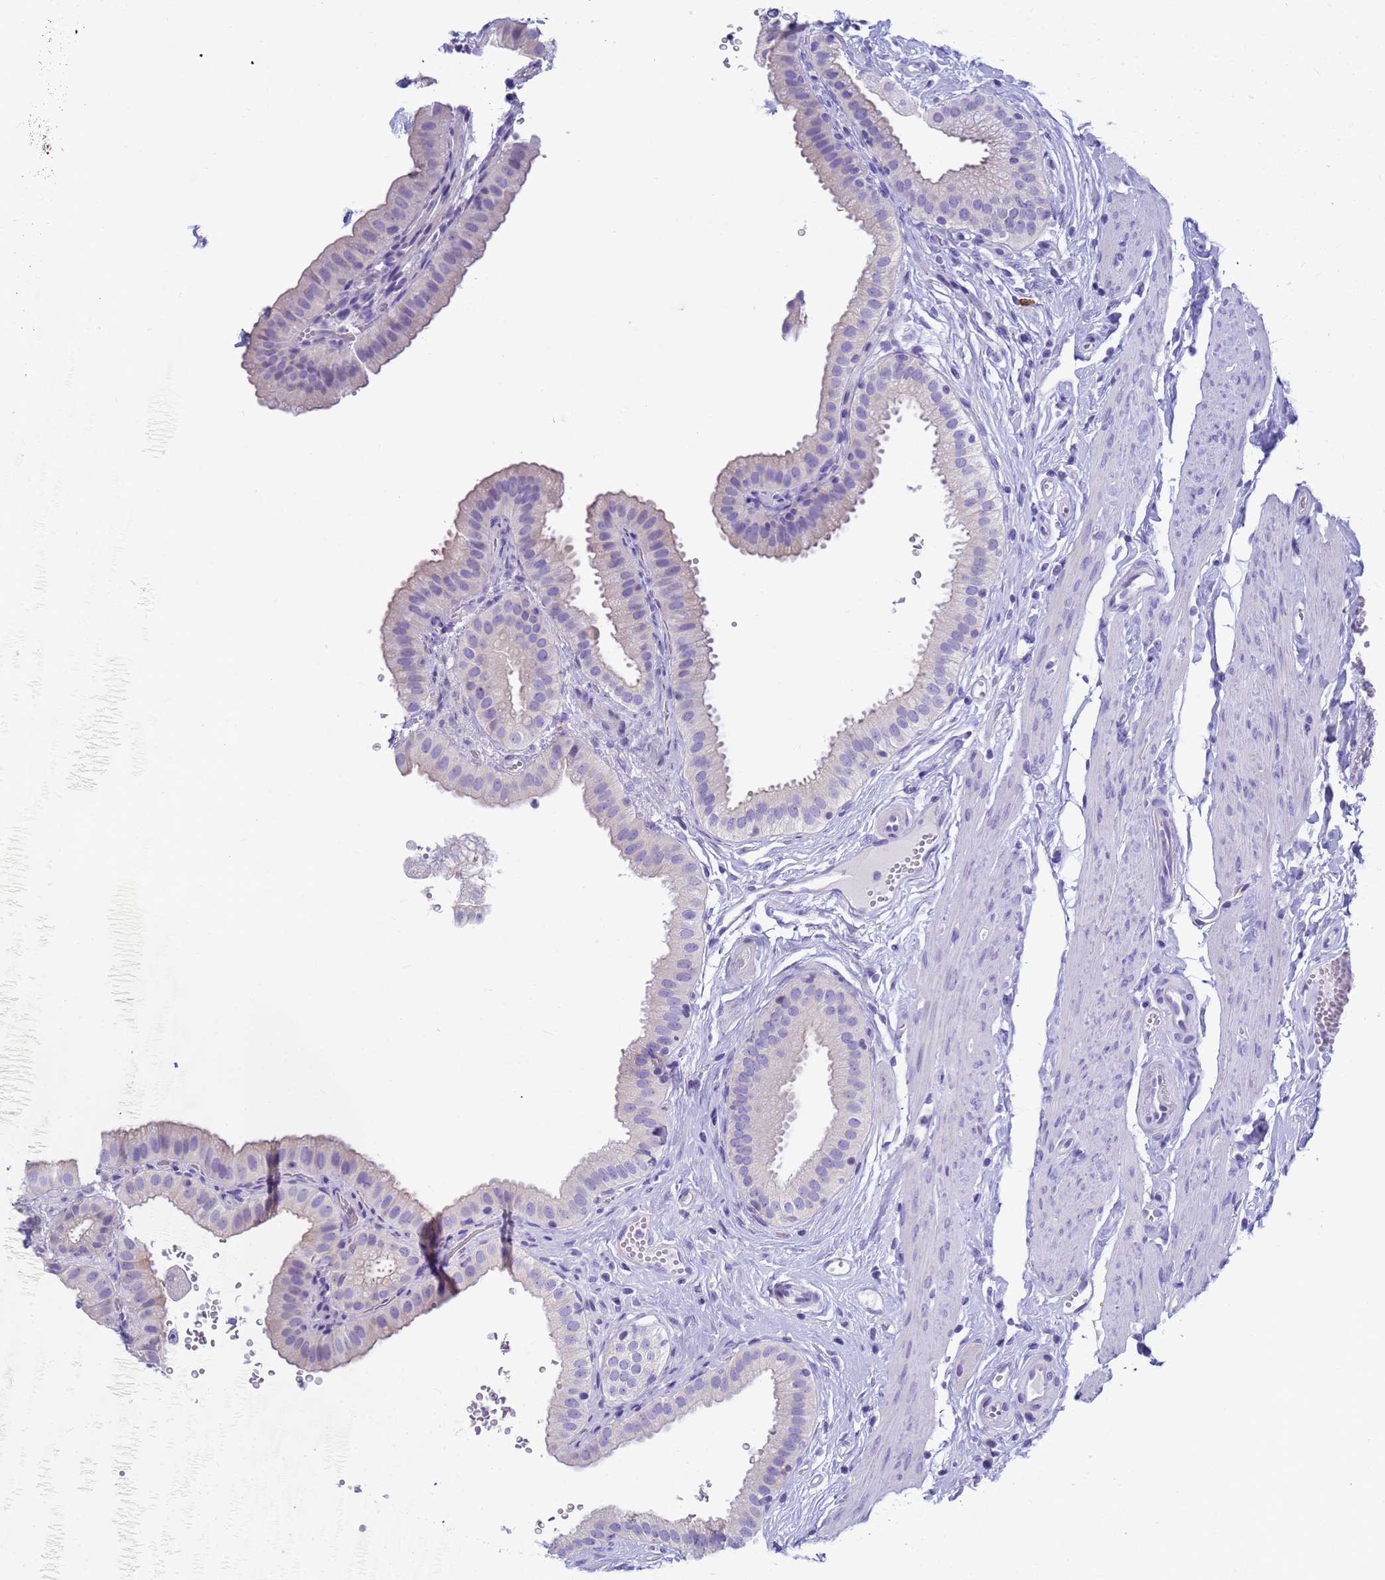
{"staining": {"intensity": "negative", "quantity": "none", "location": "none"}, "tissue": "gallbladder", "cell_type": "Glandular cells", "image_type": "normal", "snomed": [{"axis": "morphology", "description": "Normal tissue, NOS"}, {"axis": "topography", "description": "Gallbladder"}], "caption": "Immunohistochemistry (IHC) of unremarkable human gallbladder exhibits no staining in glandular cells.", "gene": "RNASE2", "patient": {"sex": "female", "age": 61}}